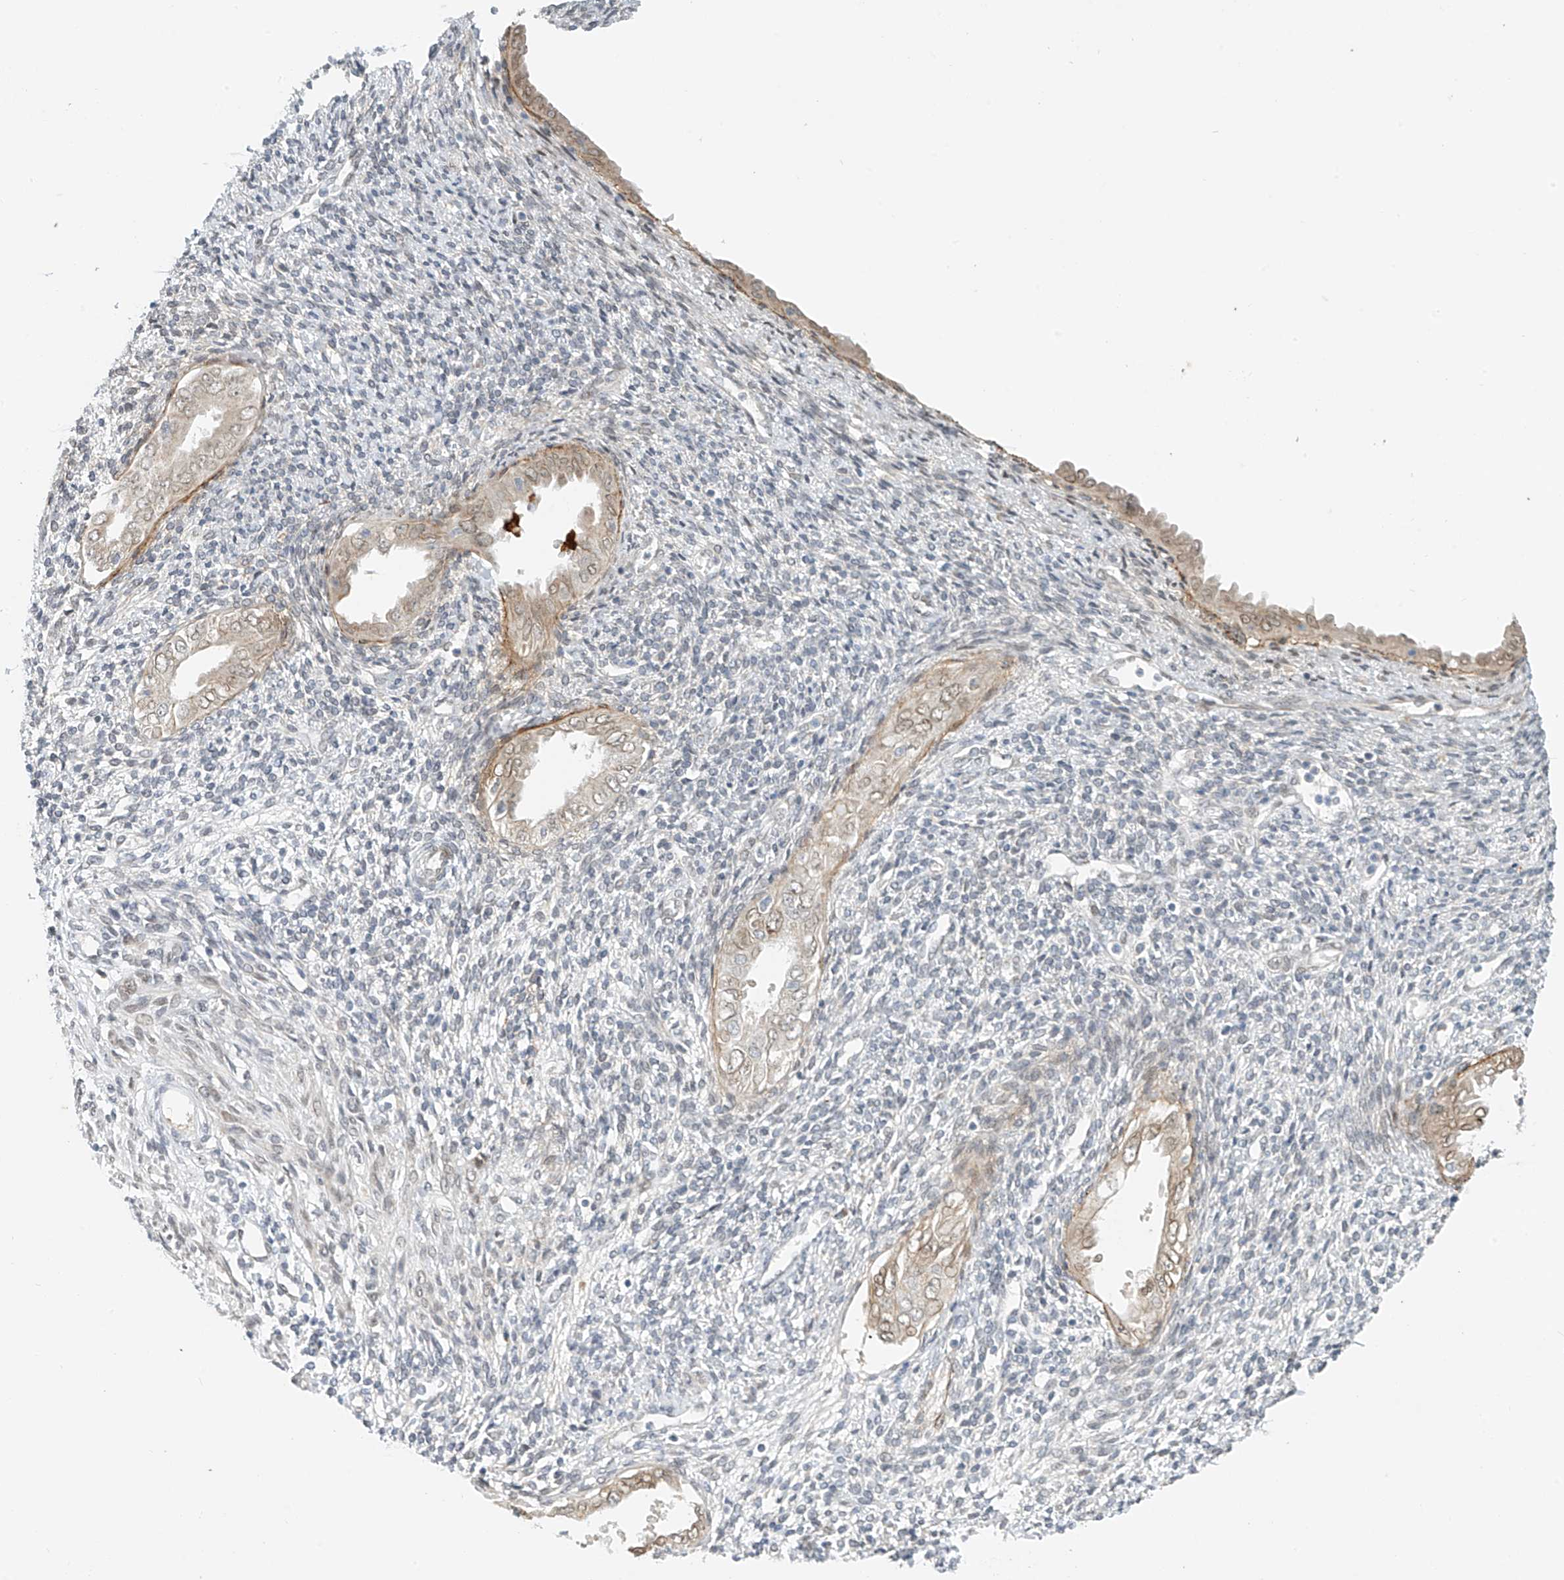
{"staining": {"intensity": "negative", "quantity": "none", "location": "none"}, "tissue": "endometrium", "cell_type": "Cells in endometrial stroma", "image_type": "normal", "snomed": [{"axis": "morphology", "description": "Normal tissue, NOS"}, {"axis": "topography", "description": "Endometrium"}], "caption": "DAB (3,3'-diaminobenzidine) immunohistochemical staining of normal human endometrium displays no significant staining in cells in endometrial stroma.", "gene": "STARD9", "patient": {"sex": "female", "age": 66}}